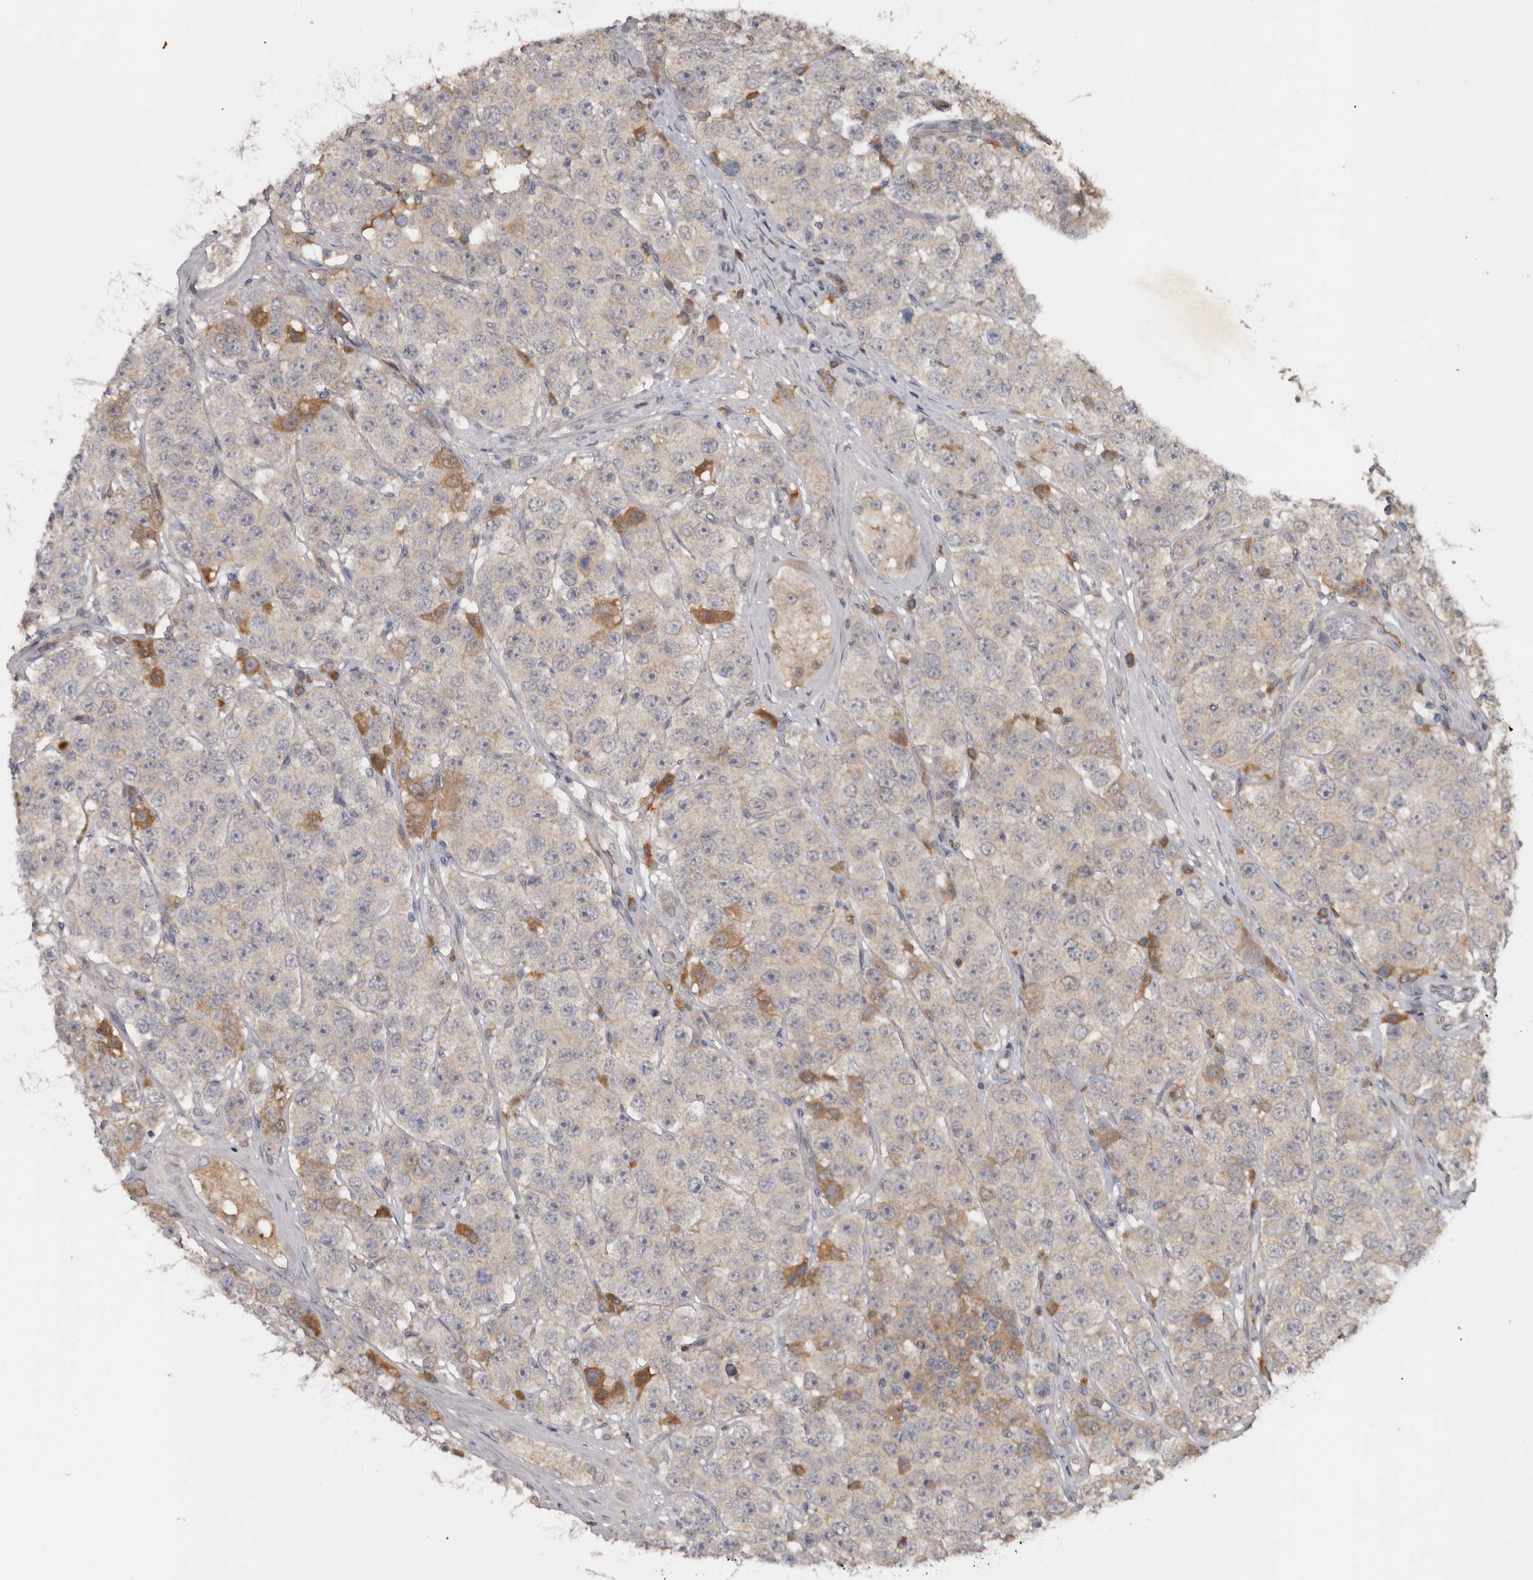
{"staining": {"intensity": "negative", "quantity": "none", "location": "none"}, "tissue": "testis cancer", "cell_type": "Tumor cells", "image_type": "cancer", "snomed": [{"axis": "morphology", "description": "Seminoma, NOS"}, {"axis": "topography", "description": "Testis"}], "caption": "This is a image of IHC staining of testis cancer (seminoma), which shows no positivity in tumor cells.", "gene": "NMUR1", "patient": {"sex": "male", "age": 28}}